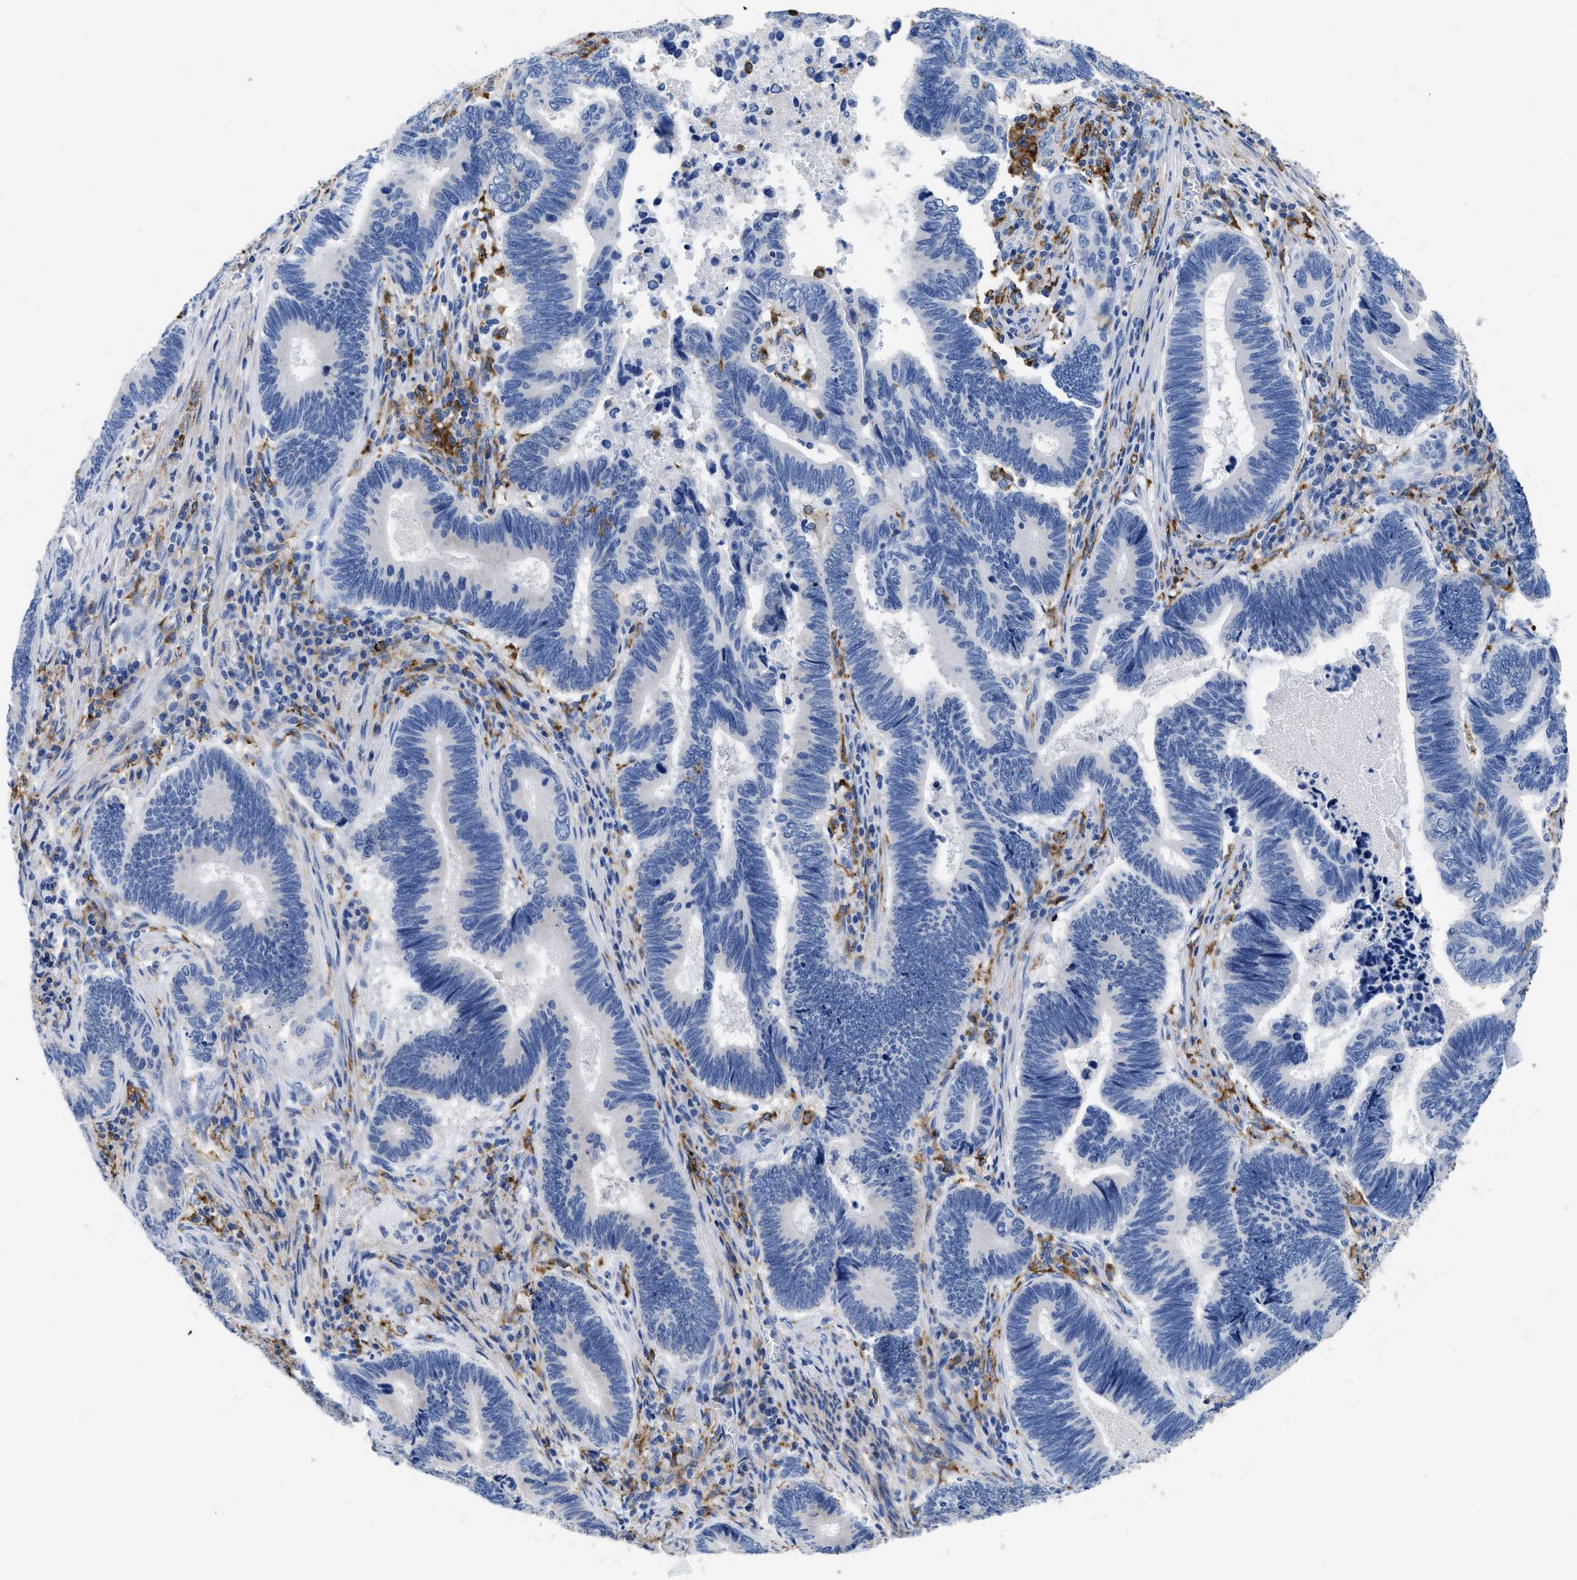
{"staining": {"intensity": "negative", "quantity": "none", "location": "none"}, "tissue": "pancreatic cancer", "cell_type": "Tumor cells", "image_type": "cancer", "snomed": [{"axis": "morphology", "description": "Adenocarcinoma, NOS"}, {"axis": "topography", "description": "Pancreas"}], "caption": "DAB immunohistochemical staining of adenocarcinoma (pancreatic) exhibits no significant staining in tumor cells.", "gene": "HLA-DPA1", "patient": {"sex": "female", "age": 70}}